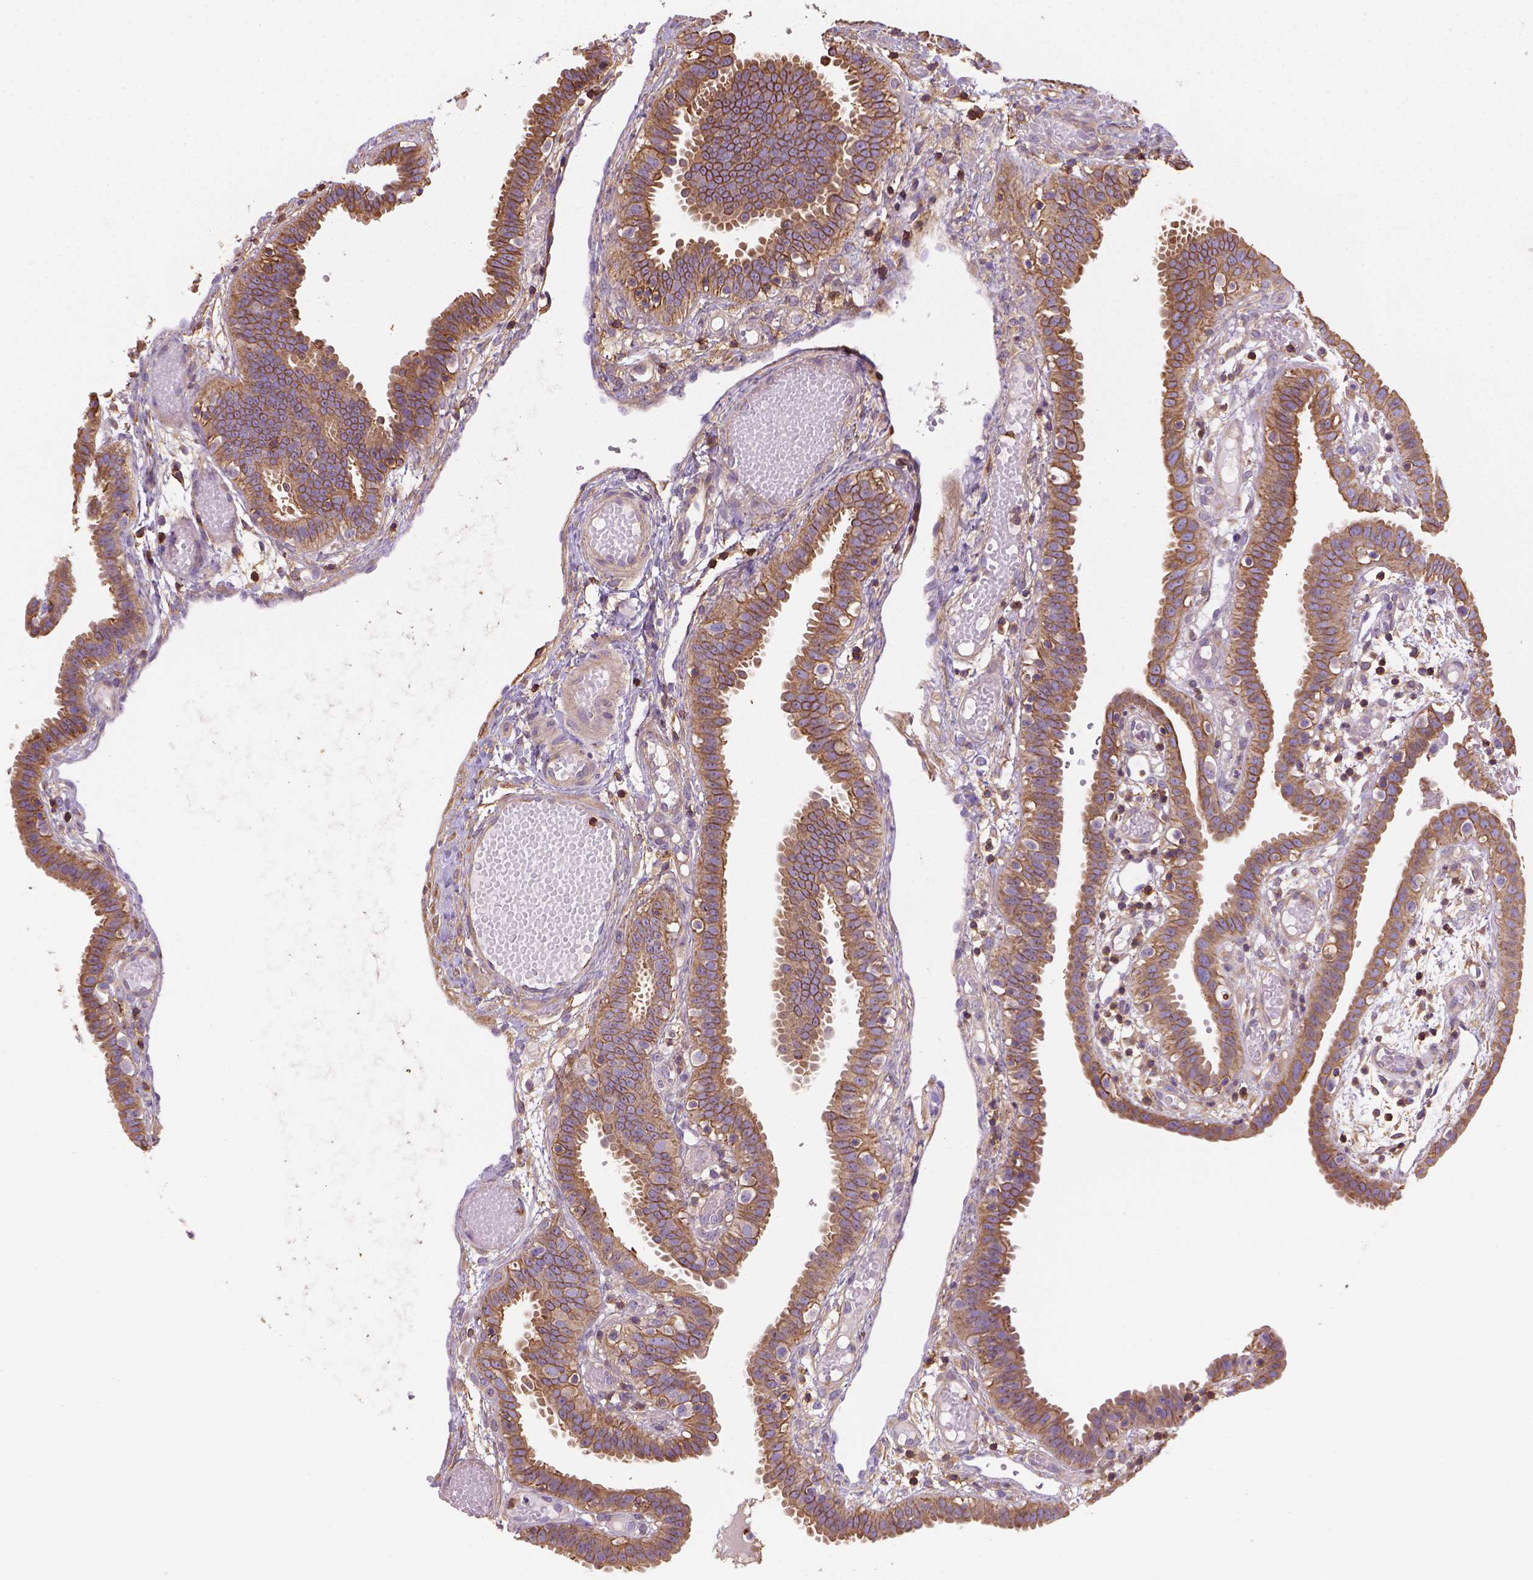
{"staining": {"intensity": "moderate", "quantity": ">75%", "location": "cytoplasmic/membranous"}, "tissue": "fallopian tube", "cell_type": "Glandular cells", "image_type": "normal", "snomed": [{"axis": "morphology", "description": "Normal tissue, NOS"}, {"axis": "topography", "description": "Fallopian tube"}], "caption": "Fallopian tube stained with immunohistochemistry reveals moderate cytoplasmic/membranous expression in approximately >75% of glandular cells. The protein is shown in brown color, while the nuclei are stained blue.", "gene": "GPRC5D", "patient": {"sex": "female", "age": 37}}